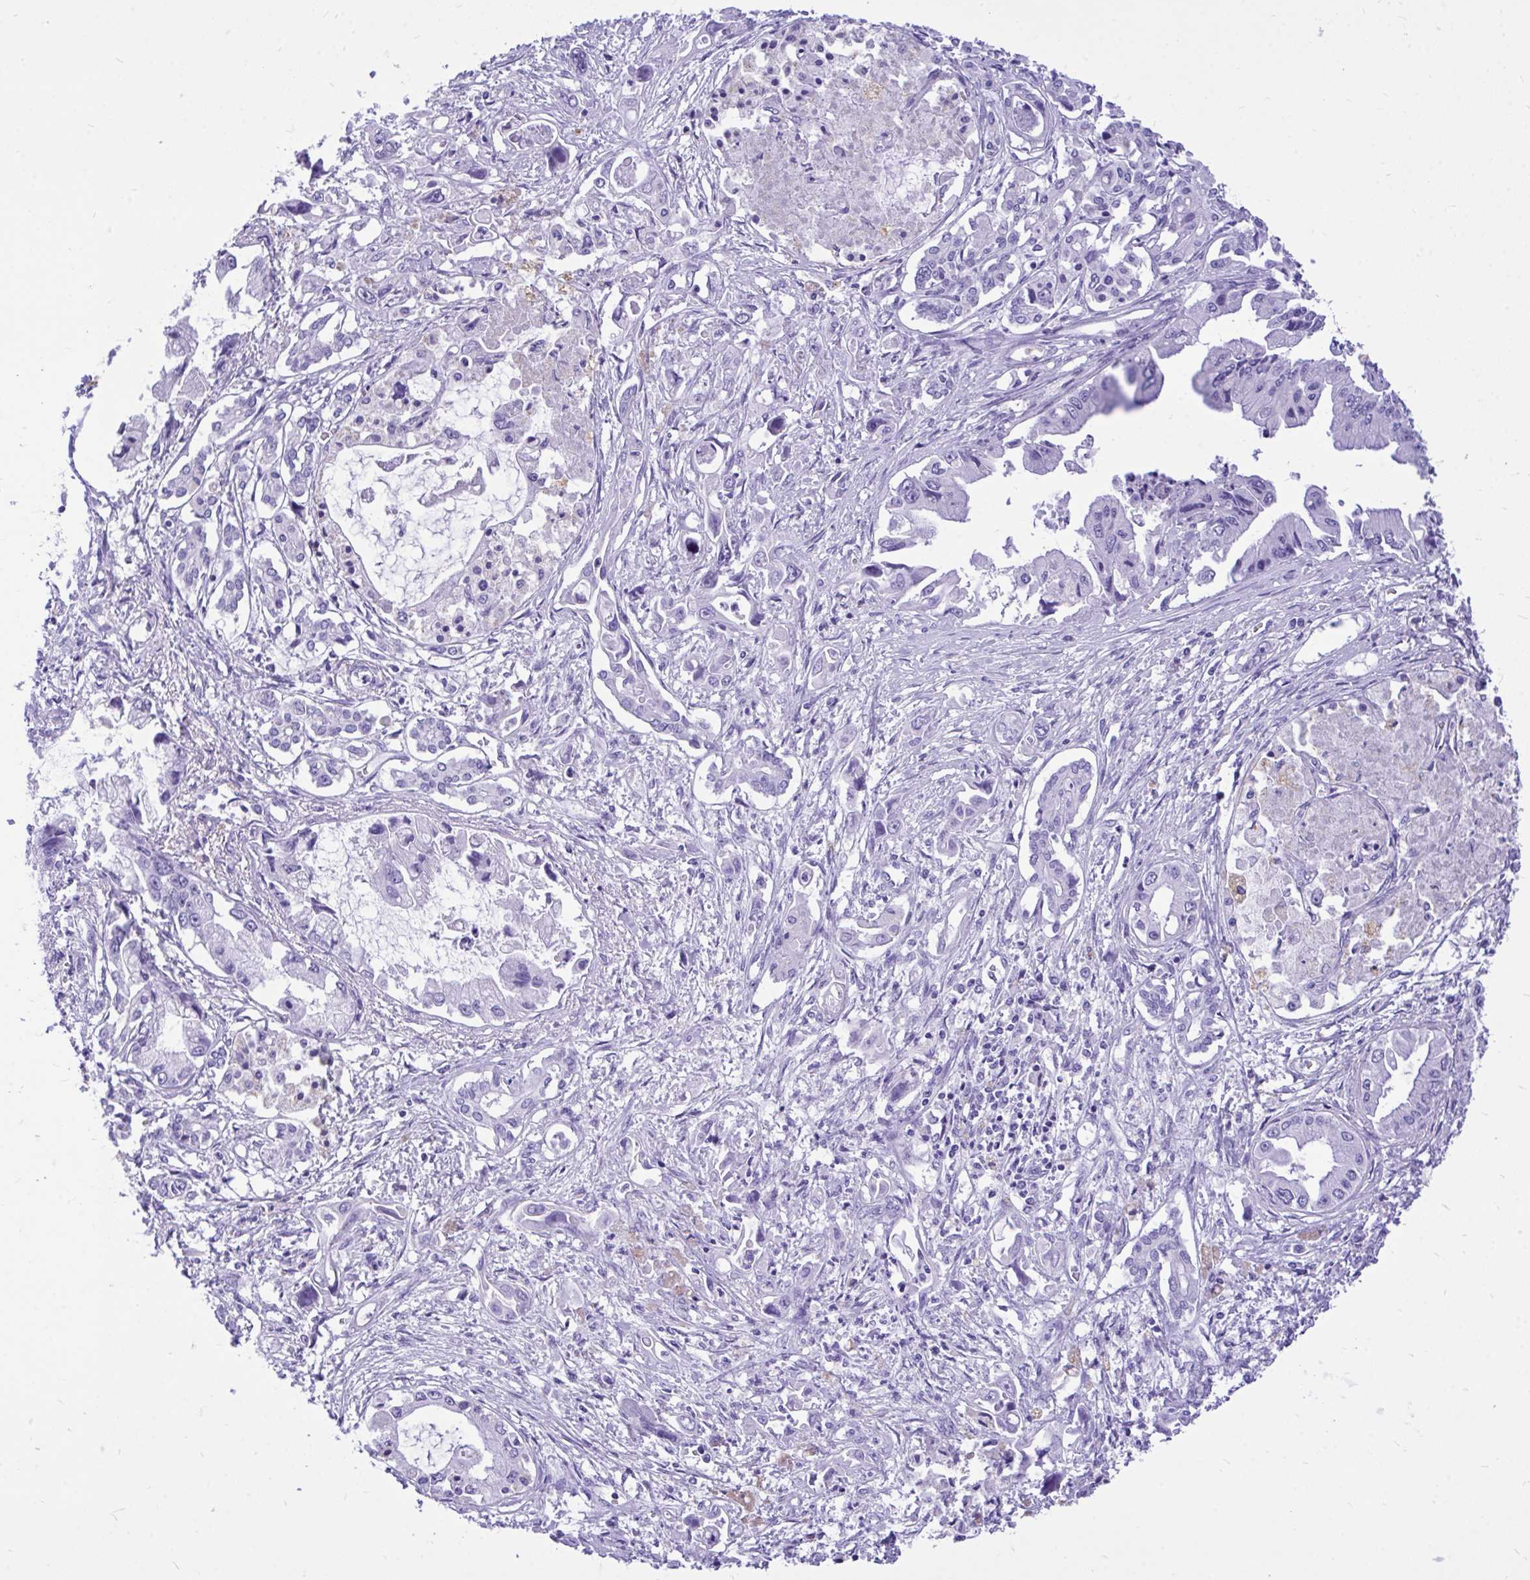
{"staining": {"intensity": "negative", "quantity": "none", "location": "none"}, "tissue": "pancreatic cancer", "cell_type": "Tumor cells", "image_type": "cancer", "snomed": [{"axis": "morphology", "description": "Adenocarcinoma, NOS"}, {"axis": "topography", "description": "Pancreas"}], "caption": "Immunohistochemical staining of pancreatic adenocarcinoma shows no significant expression in tumor cells.", "gene": "MON1A", "patient": {"sex": "male", "age": 84}}